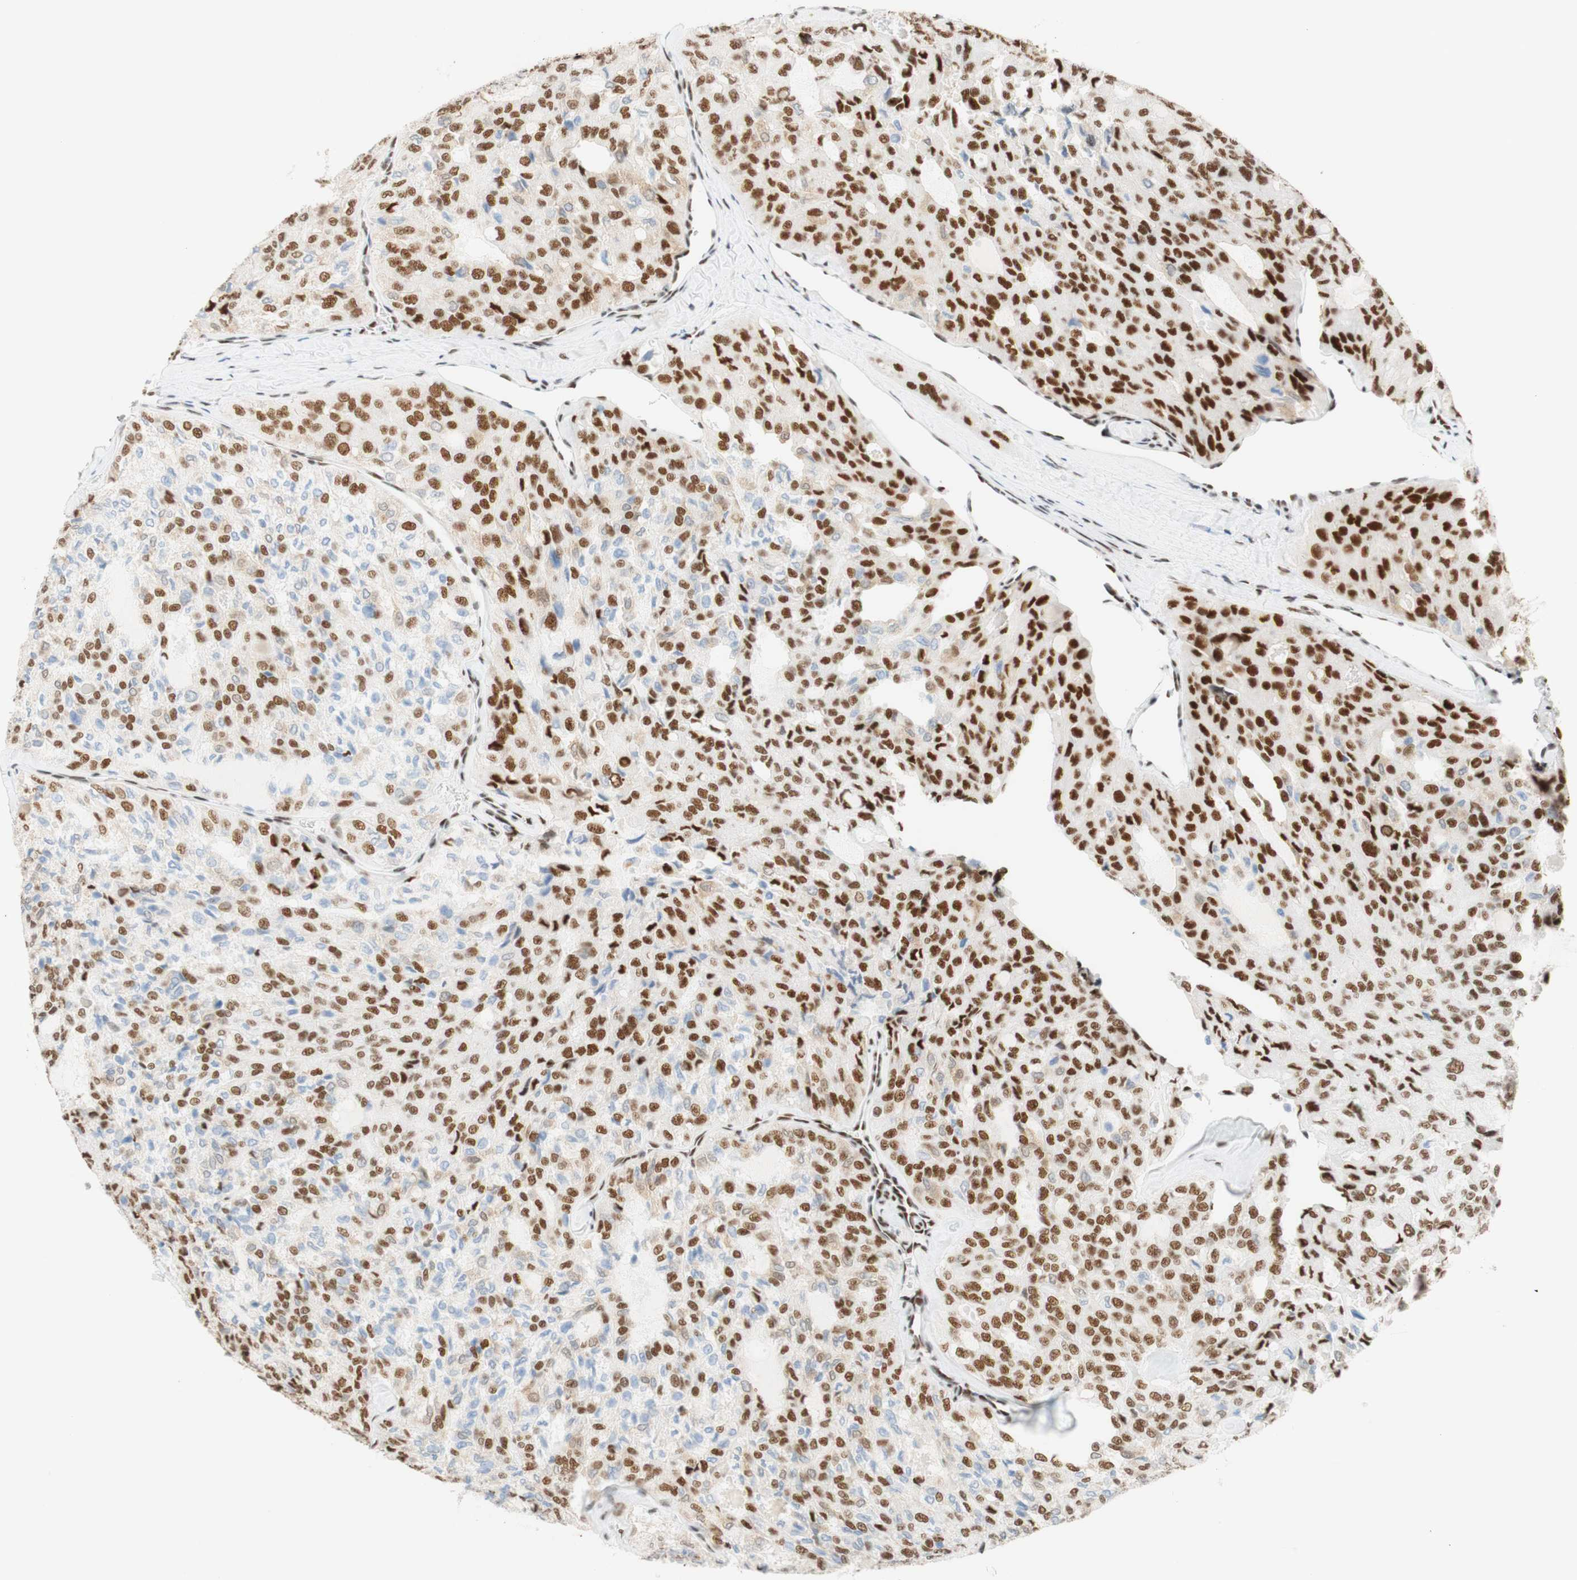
{"staining": {"intensity": "moderate", "quantity": "25%-75%", "location": "nuclear"}, "tissue": "thyroid cancer", "cell_type": "Tumor cells", "image_type": "cancer", "snomed": [{"axis": "morphology", "description": "Follicular adenoma carcinoma, NOS"}, {"axis": "topography", "description": "Thyroid gland"}], "caption": "Thyroid cancer tissue demonstrates moderate nuclear positivity in about 25%-75% of tumor cells", "gene": "RNF20", "patient": {"sex": "male", "age": 75}}